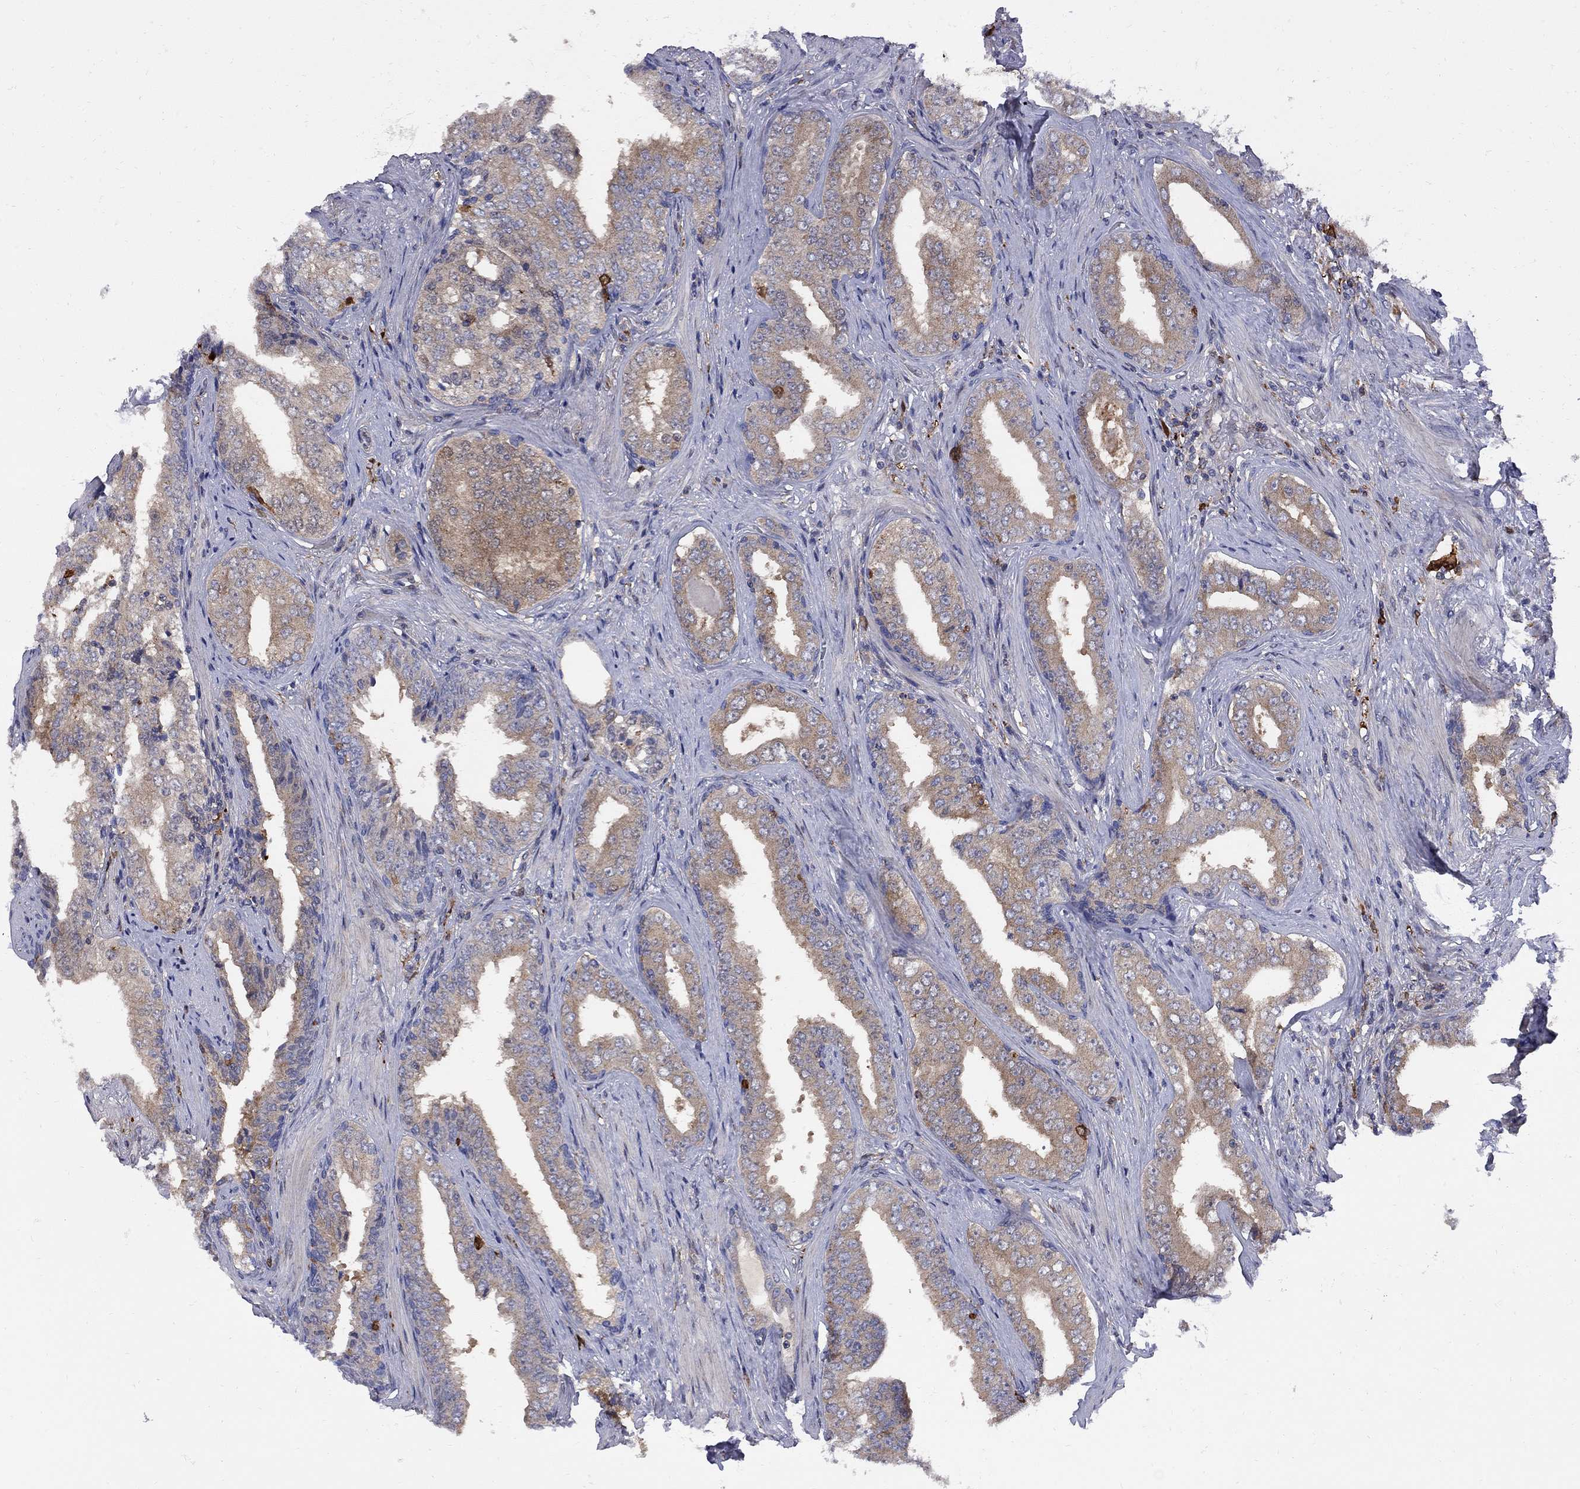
{"staining": {"intensity": "moderate", "quantity": "25%-75%", "location": "cytoplasmic/membranous"}, "tissue": "prostate cancer", "cell_type": "Tumor cells", "image_type": "cancer", "snomed": [{"axis": "morphology", "description": "Adenocarcinoma, Low grade"}, {"axis": "topography", "description": "Prostate and seminal vesicle, NOS"}], "caption": "Protein analysis of prostate adenocarcinoma (low-grade) tissue shows moderate cytoplasmic/membranous expression in approximately 25%-75% of tumor cells.", "gene": "MTHFR", "patient": {"sex": "male", "age": 61}}